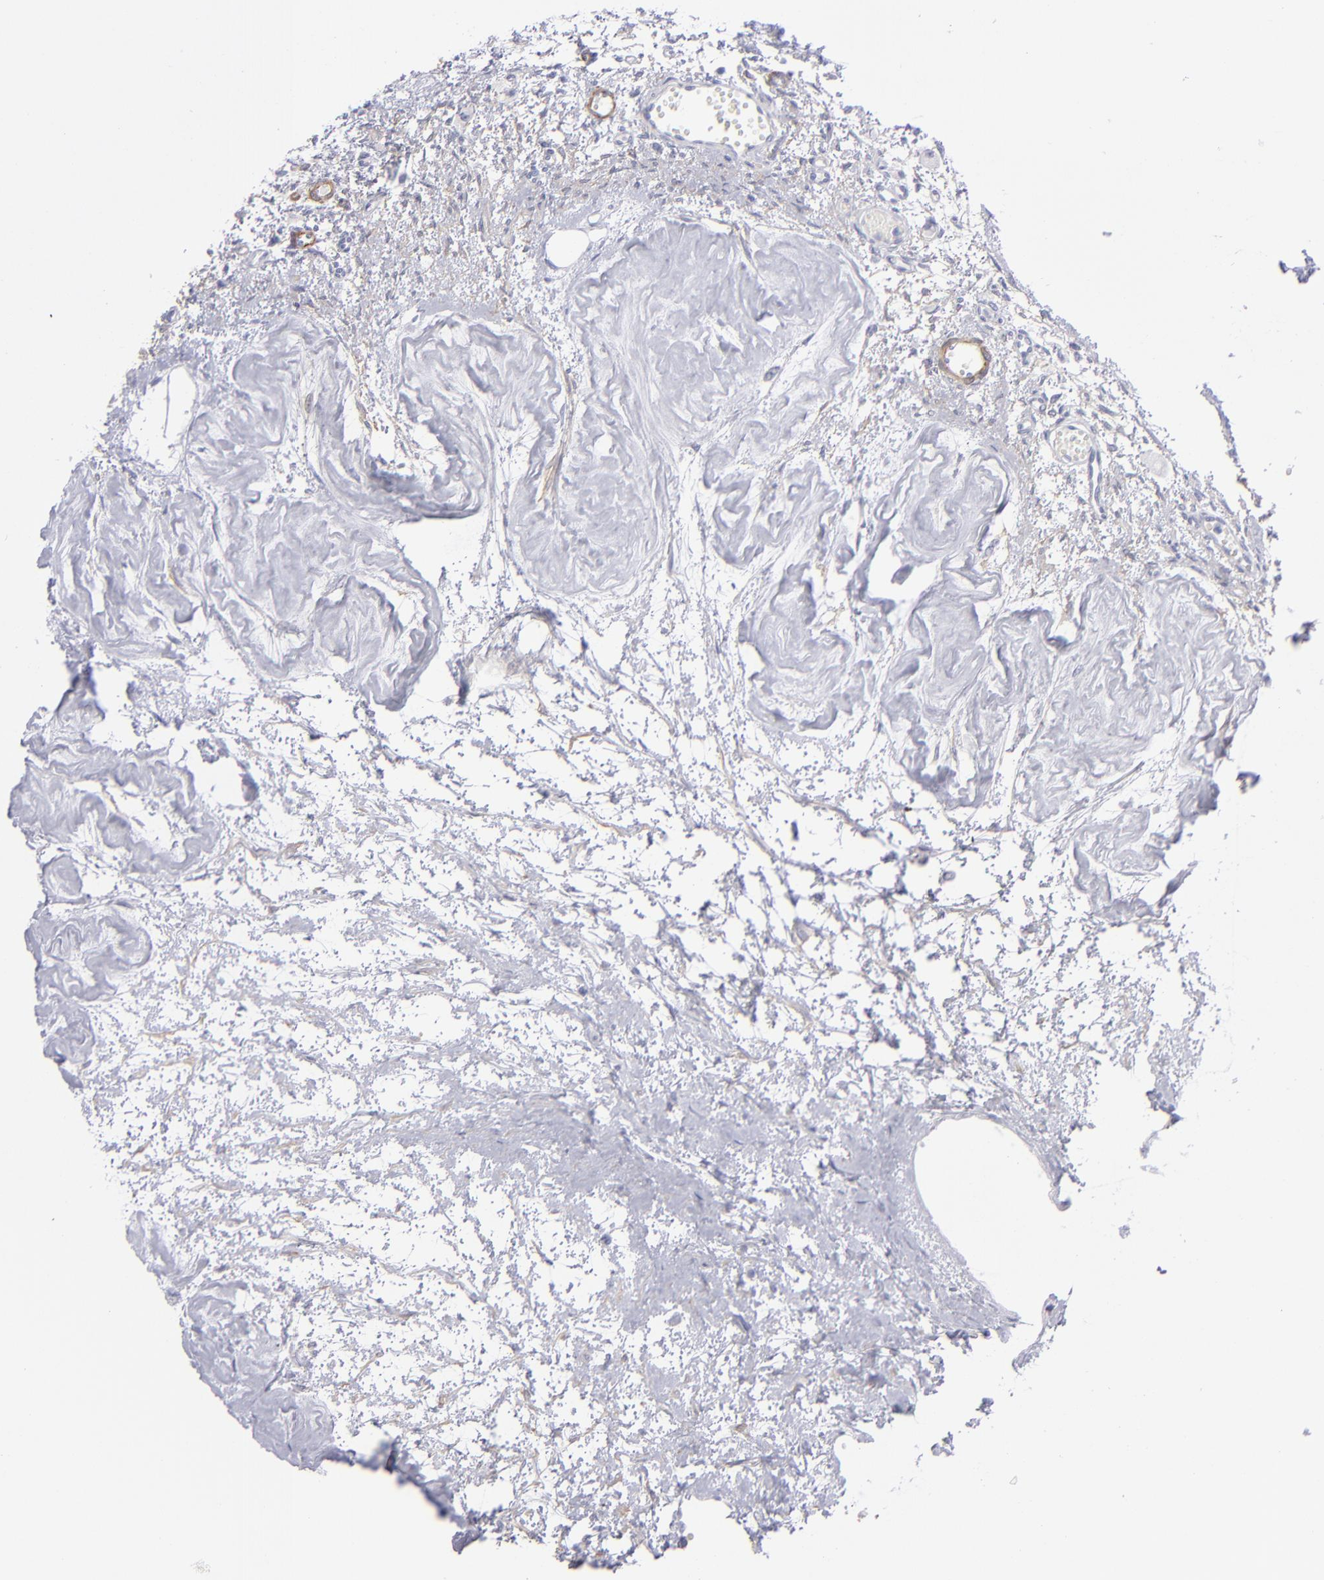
{"staining": {"intensity": "negative", "quantity": "none", "location": "none"}, "tissue": "ovary", "cell_type": "Follicle cells", "image_type": "normal", "snomed": [{"axis": "morphology", "description": "Normal tissue, NOS"}, {"axis": "topography", "description": "Ovary"}], "caption": "Immunohistochemistry micrograph of benign ovary: human ovary stained with DAB demonstrates no significant protein positivity in follicle cells.", "gene": "MYH11", "patient": {"sex": "female", "age": 33}}